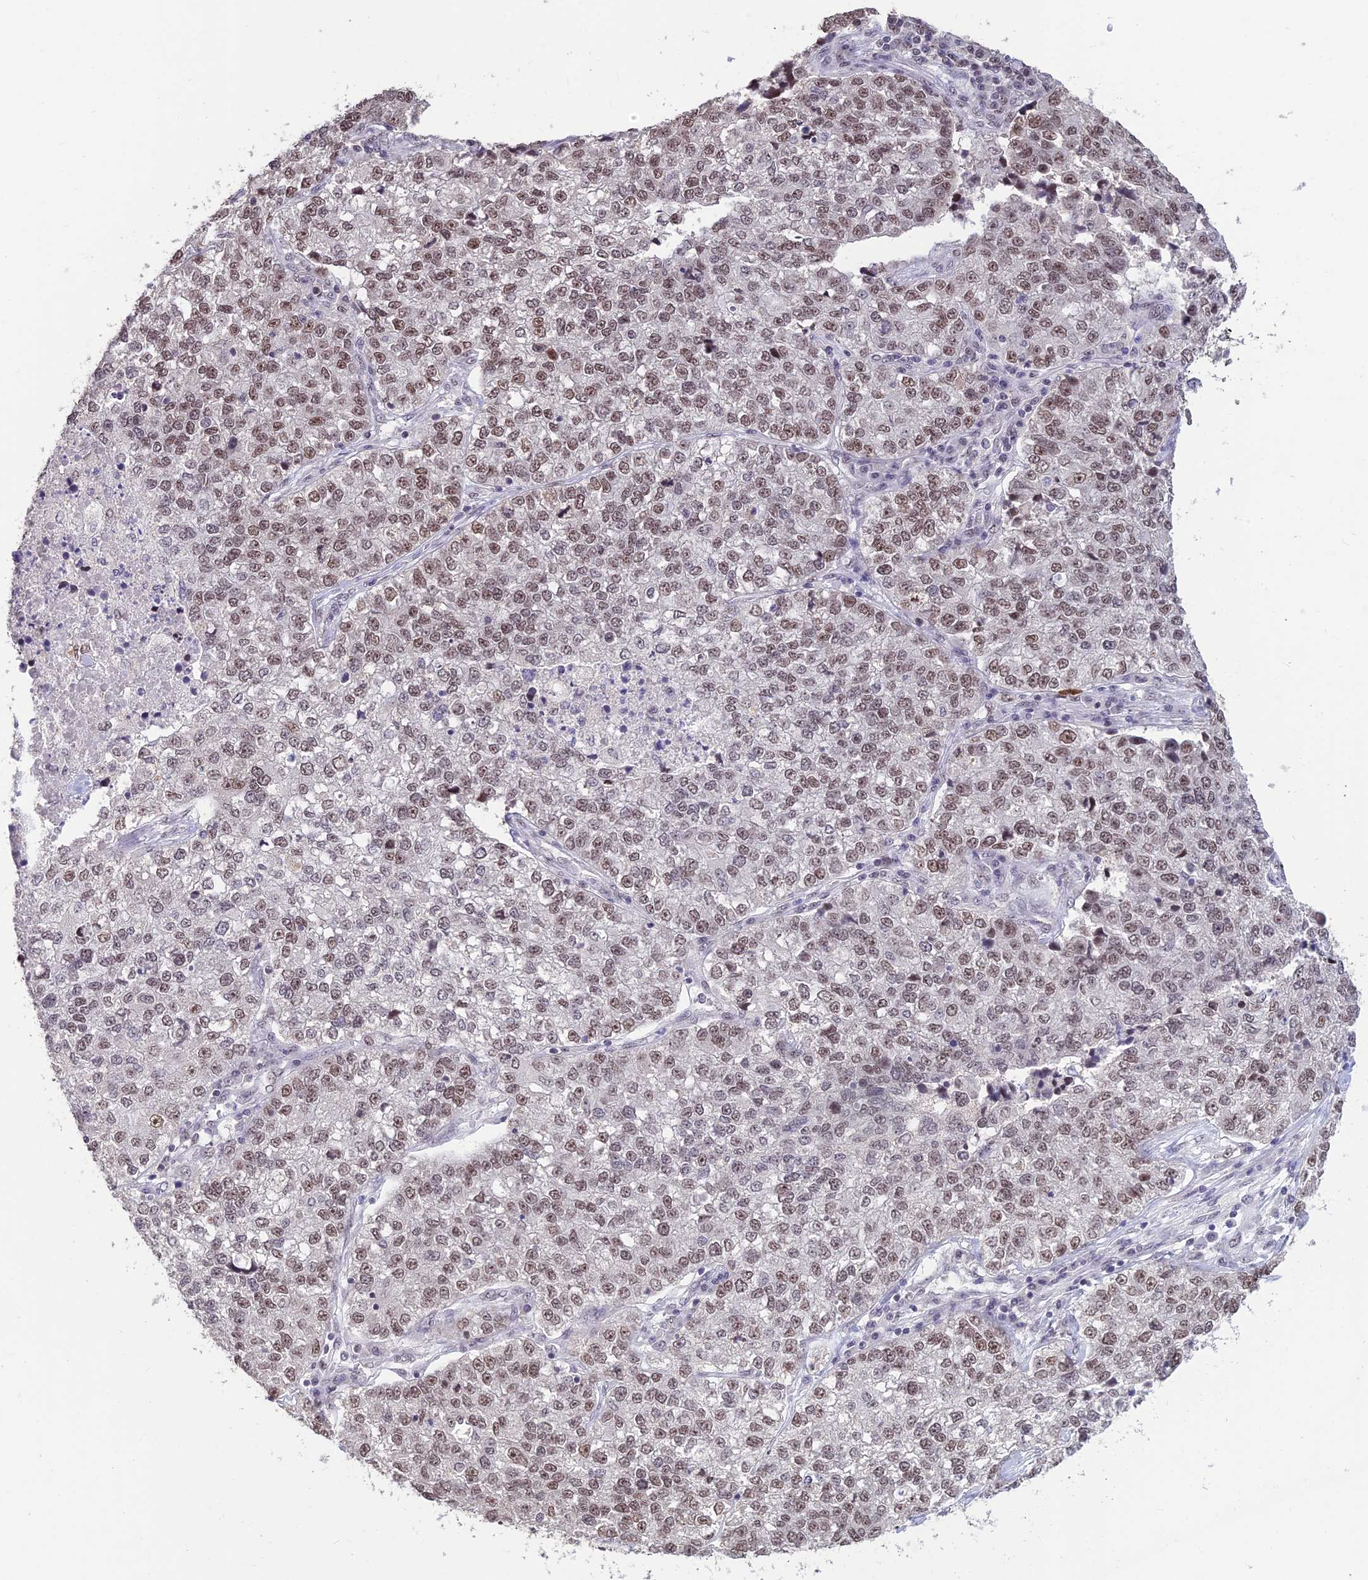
{"staining": {"intensity": "weak", "quantity": "25%-75%", "location": "nuclear"}, "tissue": "lung cancer", "cell_type": "Tumor cells", "image_type": "cancer", "snomed": [{"axis": "morphology", "description": "Adenocarcinoma, NOS"}, {"axis": "topography", "description": "Lung"}], "caption": "Brown immunohistochemical staining in lung adenocarcinoma exhibits weak nuclear staining in approximately 25%-75% of tumor cells. Using DAB (3,3'-diaminobenzidine) (brown) and hematoxylin (blue) stains, captured at high magnification using brightfield microscopy.", "gene": "POLR1G", "patient": {"sex": "male", "age": 49}}